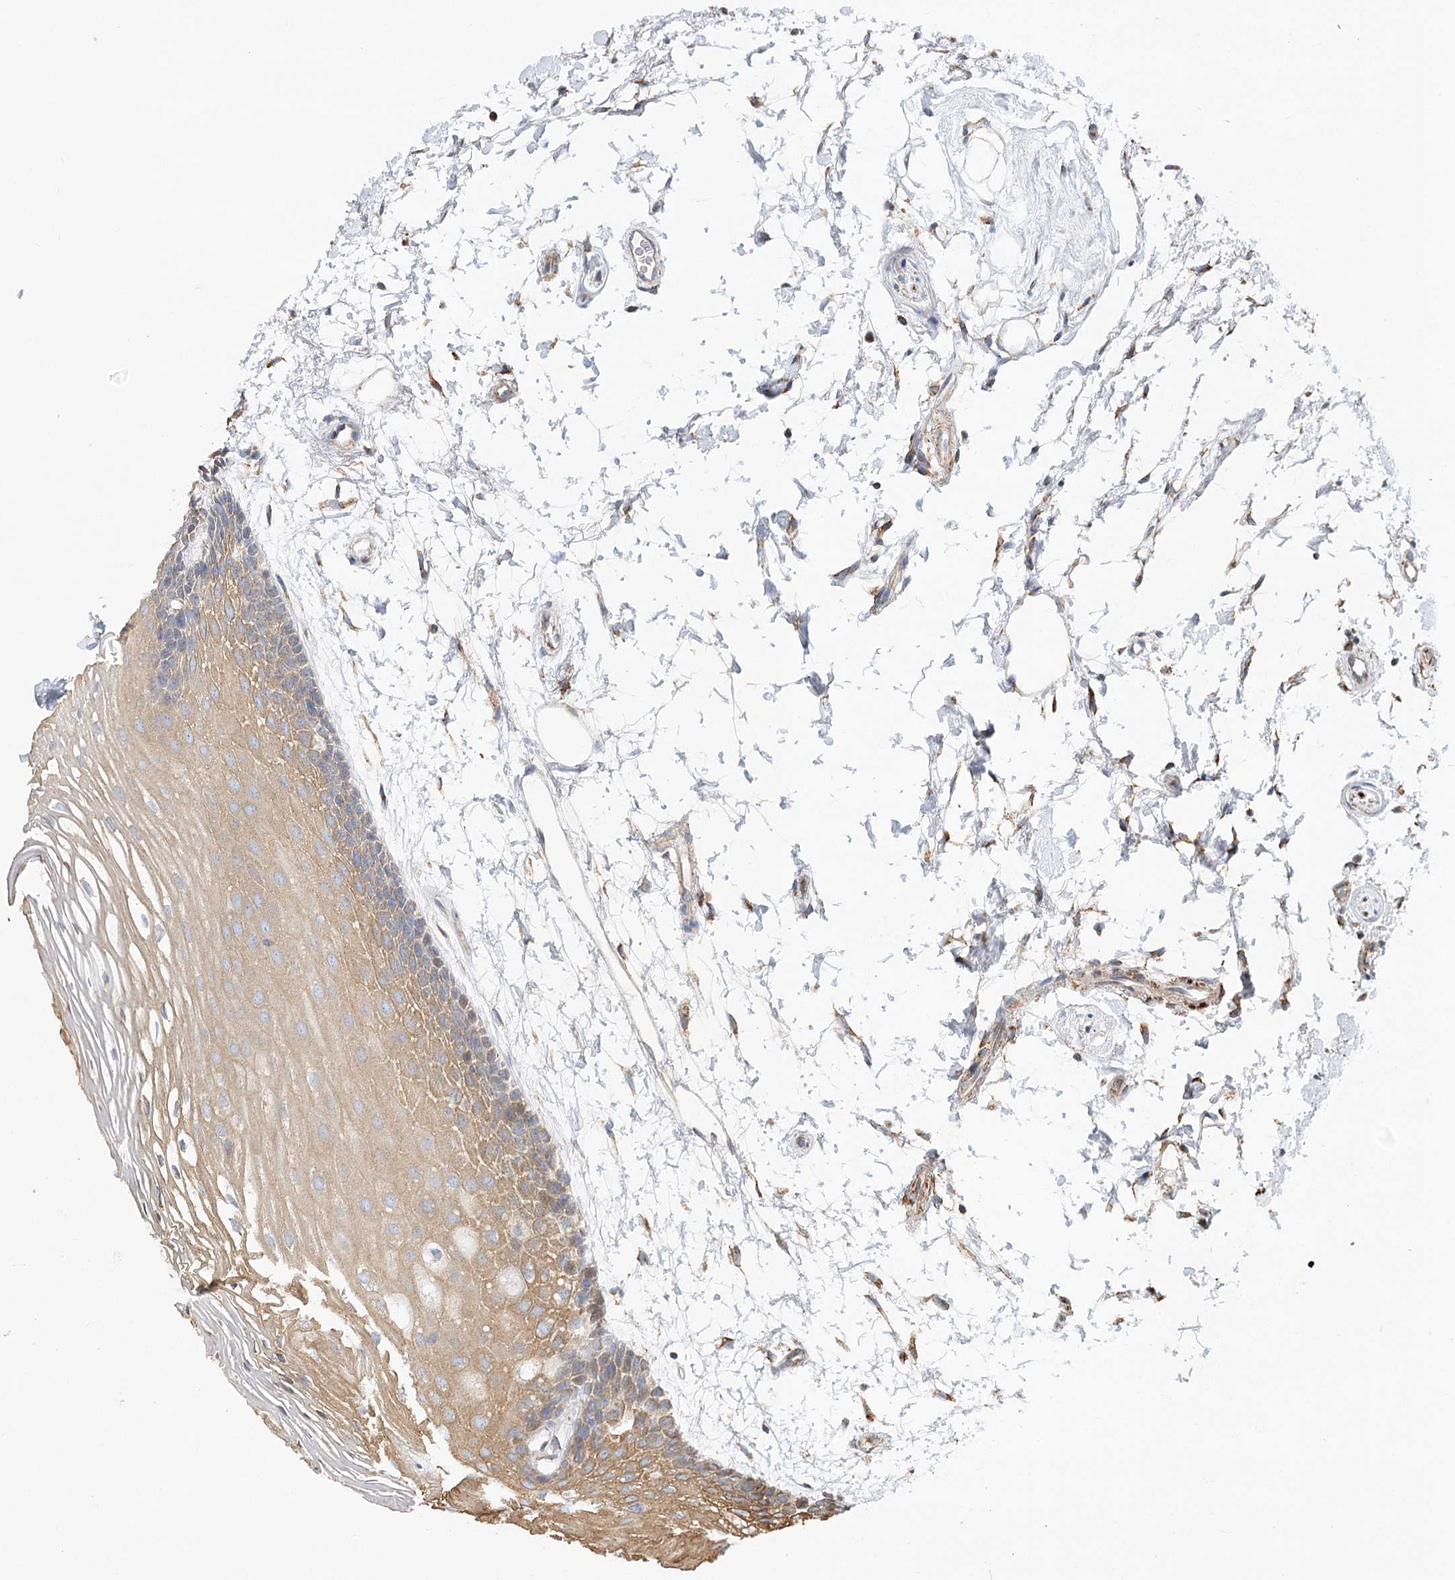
{"staining": {"intensity": "moderate", "quantity": ">75%", "location": "cytoplasmic/membranous"}, "tissue": "oral mucosa", "cell_type": "Squamous epithelial cells", "image_type": "normal", "snomed": [{"axis": "morphology", "description": "Normal tissue, NOS"}, {"axis": "topography", "description": "Skeletal muscle"}, {"axis": "topography", "description": "Oral tissue"}, {"axis": "topography", "description": "Peripheral nerve tissue"}], "caption": "High-power microscopy captured an immunohistochemistry (IHC) micrograph of normal oral mucosa, revealing moderate cytoplasmic/membranous staining in about >75% of squamous epithelial cells. The protein of interest is stained brown, and the nuclei are stained in blue (DAB (3,3'-diaminobenzidine) IHC with brightfield microscopy, high magnification).", "gene": "ZFYVE16", "patient": {"sex": "female", "age": 84}}